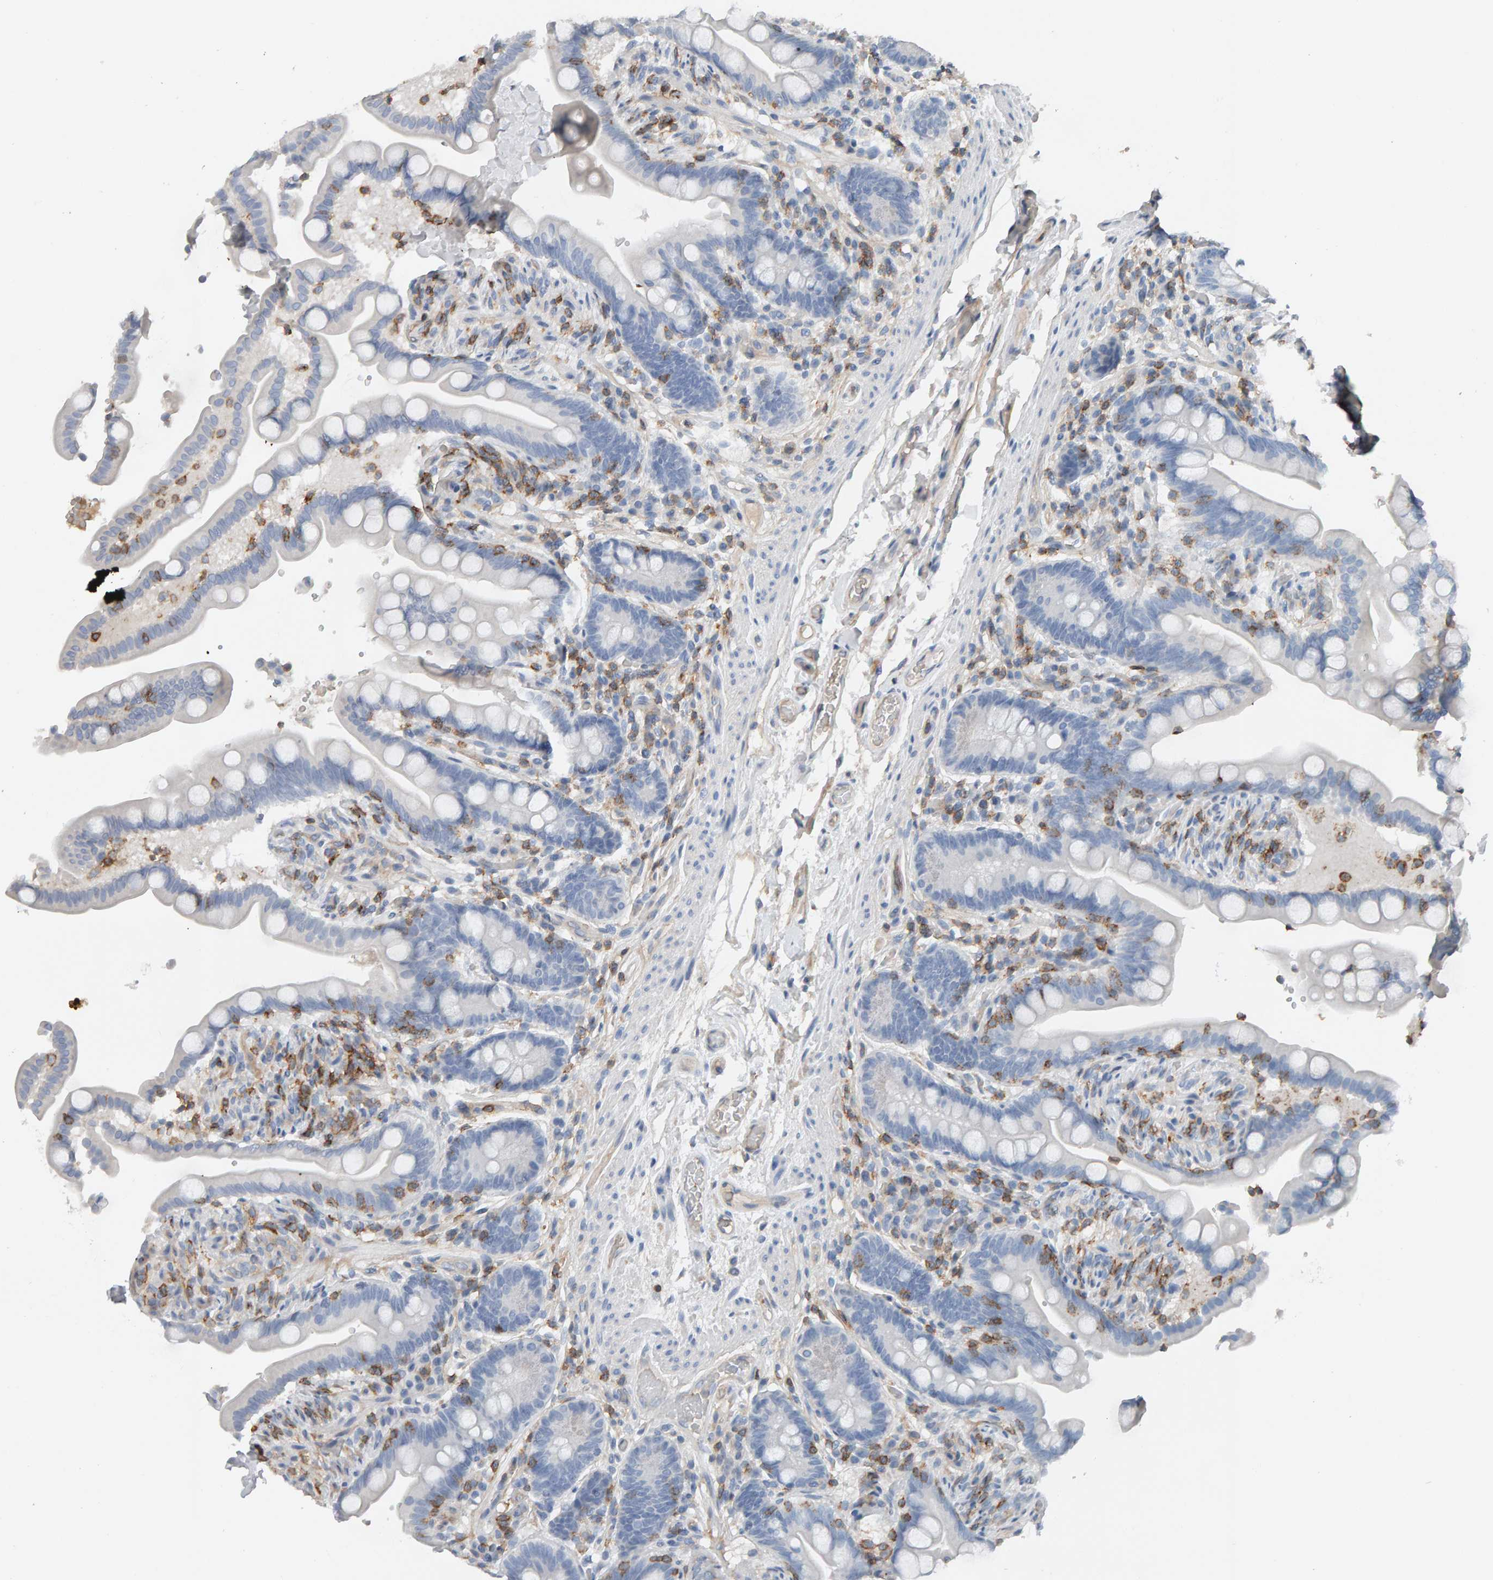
{"staining": {"intensity": "weak", "quantity": "<25%", "location": "cytoplasmic/membranous"}, "tissue": "colon", "cell_type": "Endothelial cells", "image_type": "normal", "snomed": [{"axis": "morphology", "description": "Normal tissue, NOS"}, {"axis": "topography", "description": "Smooth muscle"}, {"axis": "topography", "description": "Colon"}], "caption": "This is an immunohistochemistry (IHC) histopathology image of benign human colon. There is no staining in endothelial cells.", "gene": "FYN", "patient": {"sex": "male", "age": 73}}